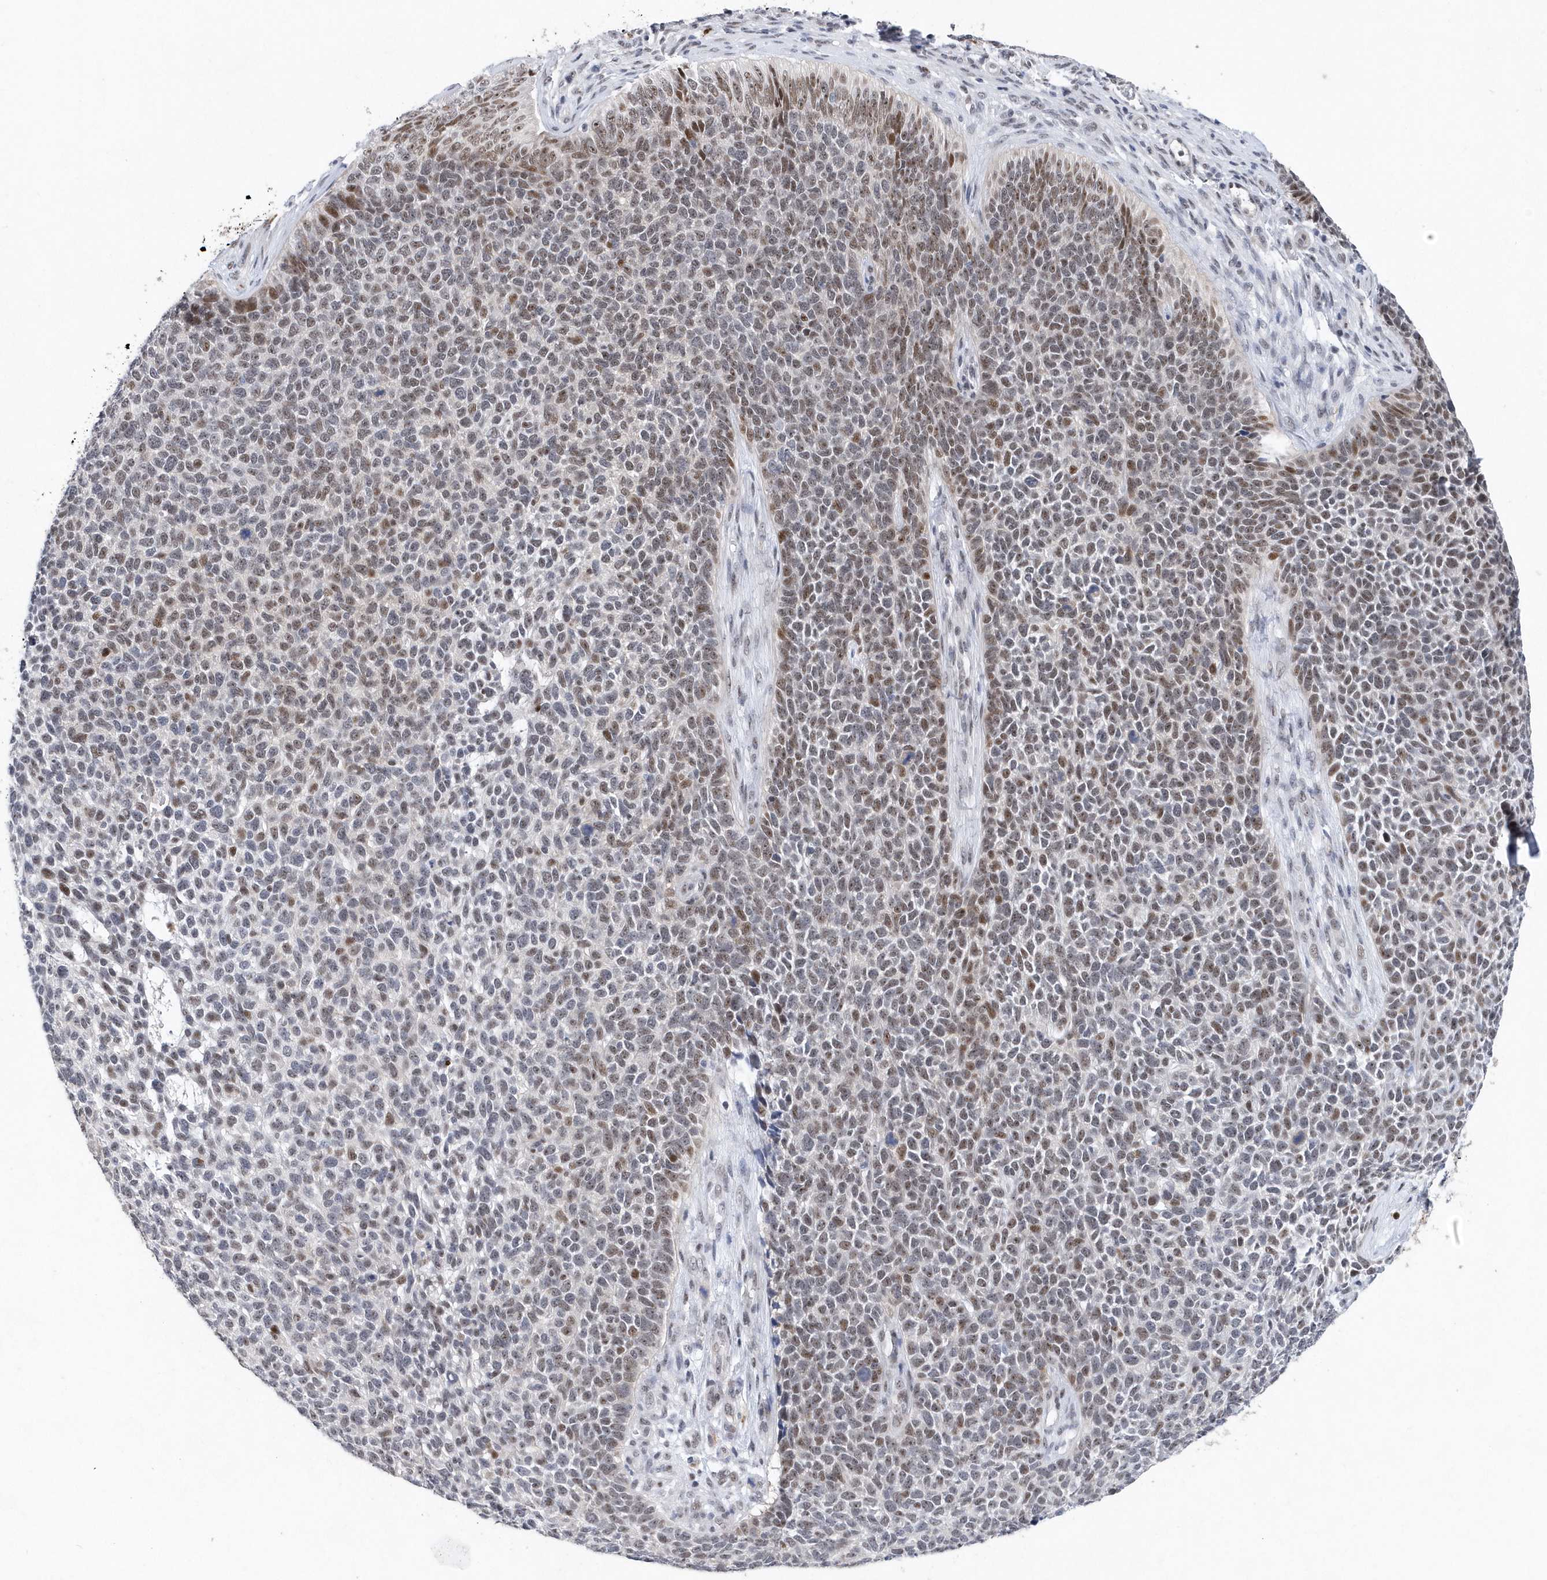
{"staining": {"intensity": "moderate", "quantity": "<25%", "location": "nuclear"}, "tissue": "skin cancer", "cell_type": "Tumor cells", "image_type": "cancer", "snomed": [{"axis": "morphology", "description": "Basal cell carcinoma"}, {"axis": "topography", "description": "Skin"}], "caption": "Skin cancer tissue exhibits moderate nuclear expression in approximately <25% of tumor cells (DAB IHC, brown staining for protein, blue staining for nuclei).", "gene": "RPP30", "patient": {"sex": "female", "age": 84}}